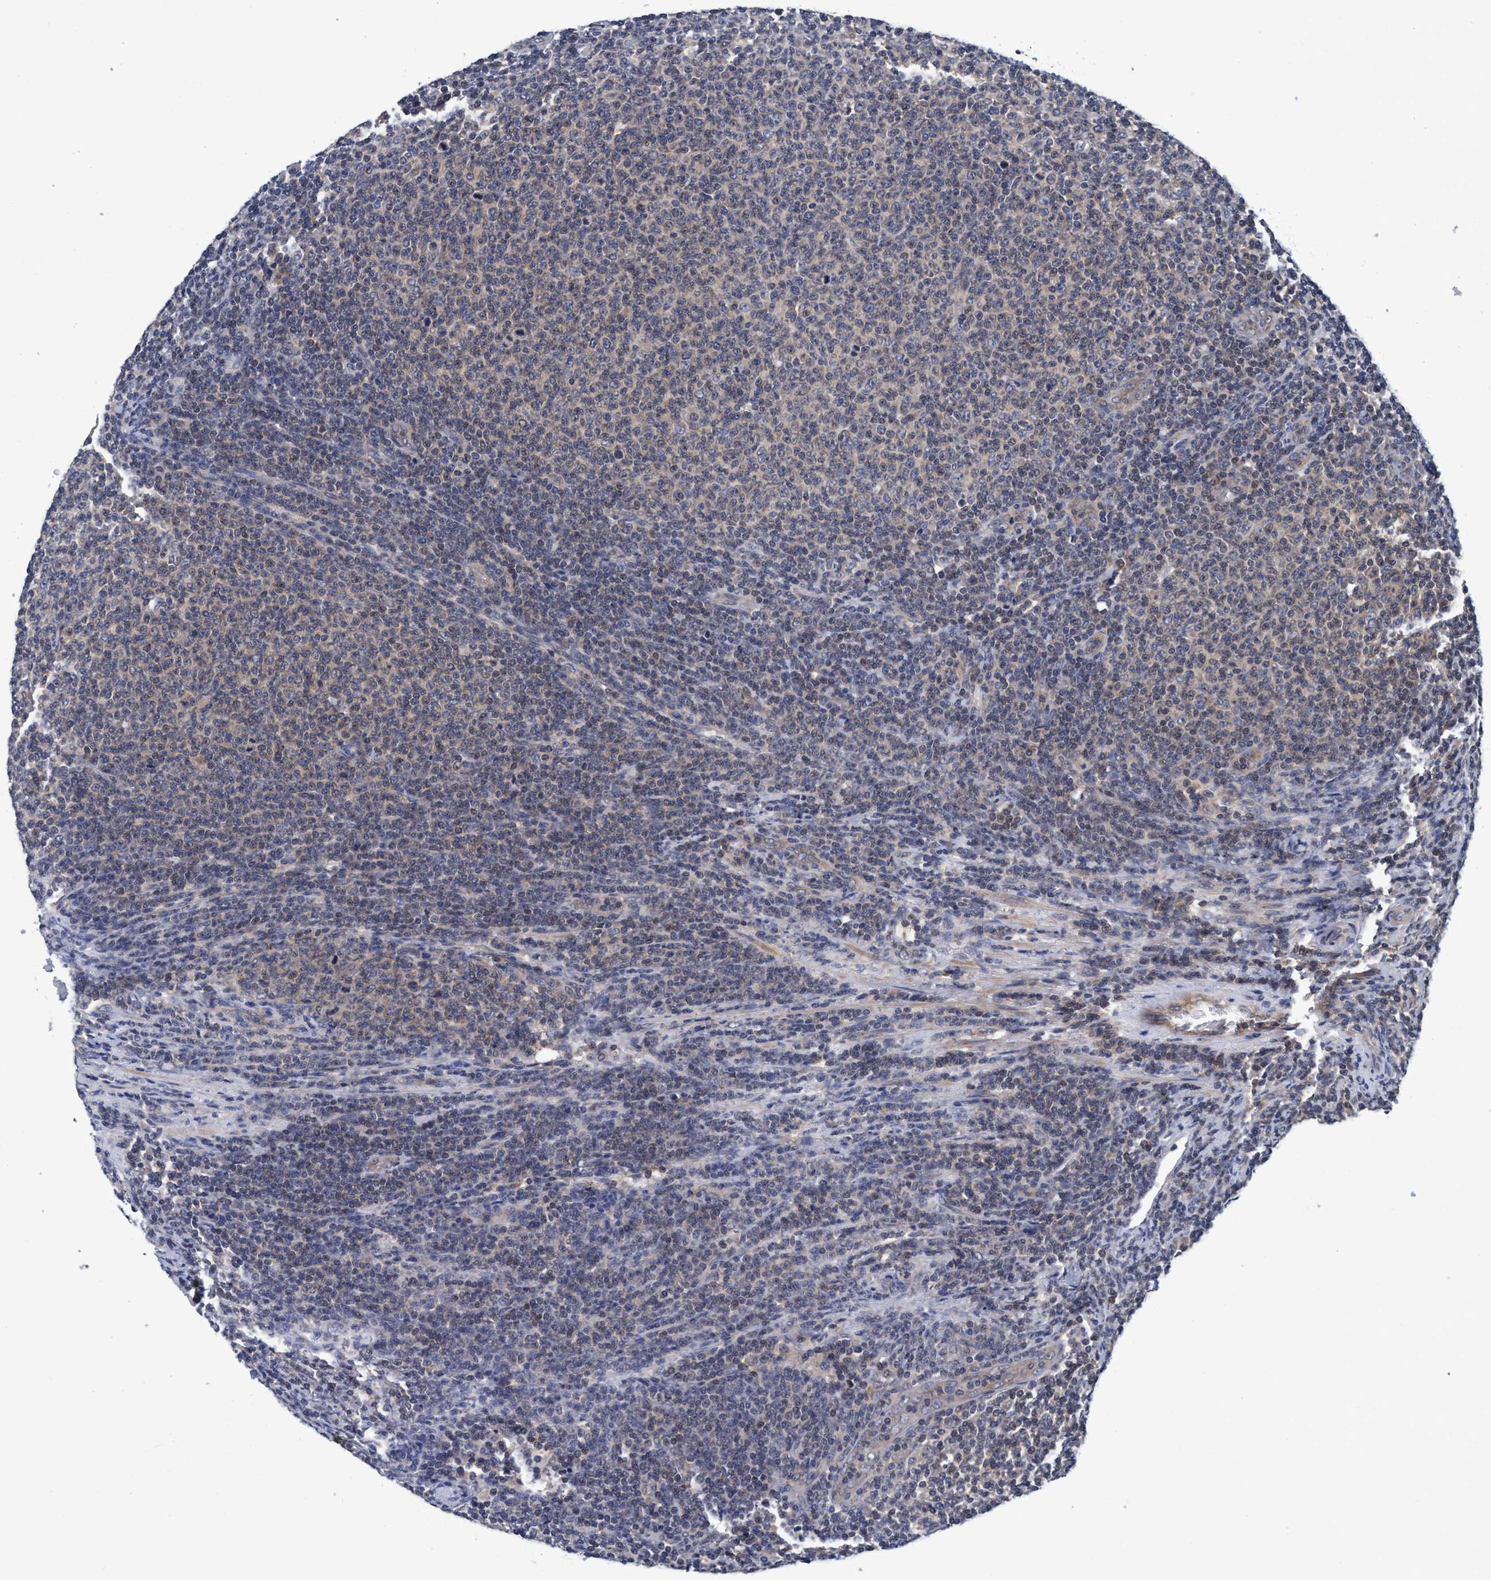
{"staining": {"intensity": "negative", "quantity": "none", "location": "none"}, "tissue": "lymphoma", "cell_type": "Tumor cells", "image_type": "cancer", "snomed": [{"axis": "morphology", "description": "Malignant lymphoma, non-Hodgkin's type, Low grade"}, {"axis": "topography", "description": "Lymph node"}], "caption": "This is an immunohistochemistry image of human low-grade malignant lymphoma, non-Hodgkin's type. There is no positivity in tumor cells.", "gene": "CALCOCO2", "patient": {"sex": "male", "age": 66}}